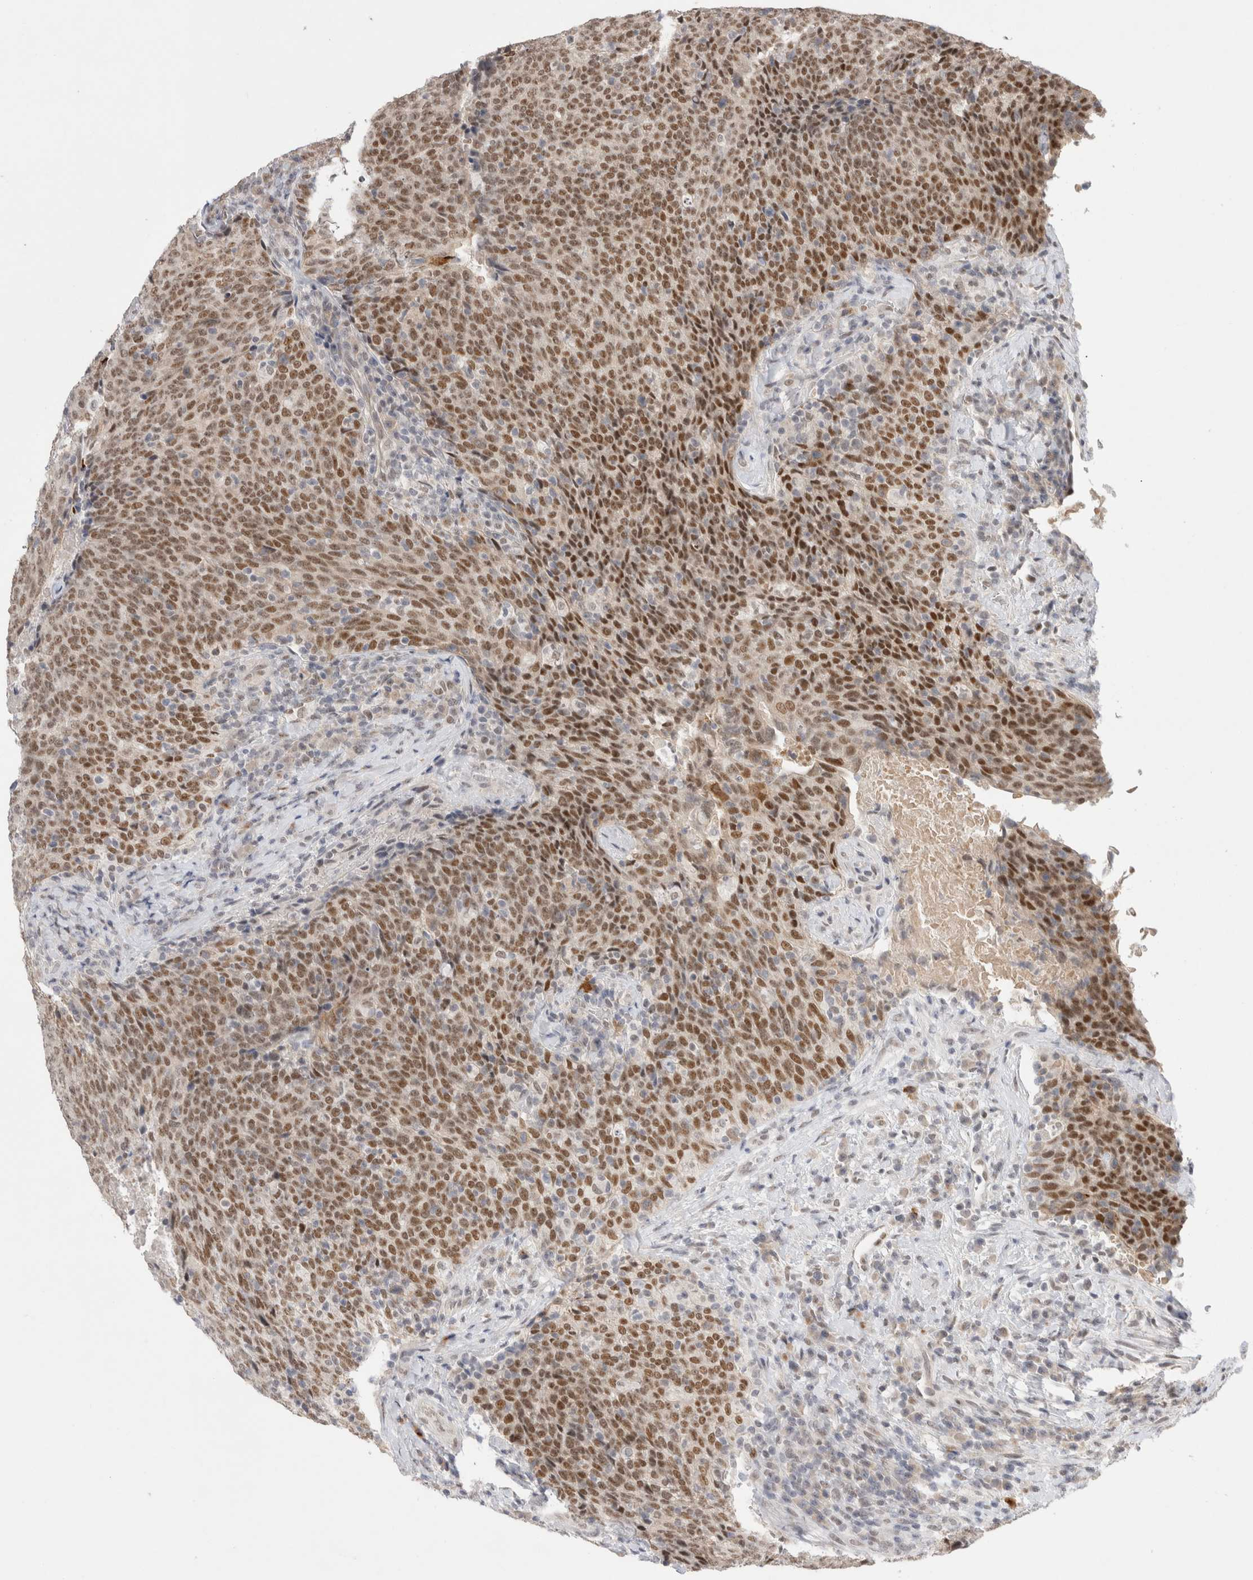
{"staining": {"intensity": "moderate", "quantity": ">75%", "location": "nuclear"}, "tissue": "head and neck cancer", "cell_type": "Tumor cells", "image_type": "cancer", "snomed": [{"axis": "morphology", "description": "Squamous cell carcinoma, NOS"}, {"axis": "morphology", "description": "Squamous cell carcinoma, metastatic, NOS"}, {"axis": "topography", "description": "Lymph node"}, {"axis": "topography", "description": "Head-Neck"}], "caption": "This image shows squamous cell carcinoma (head and neck) stained with immunohistochemistry to label a protein in brown. The nuclear of tumor cells show moderate positivity for the protein. Nuclei are counter-stained blue.", "gene": "RECQL4", "patient": {"sex": "male", "age": 62}}